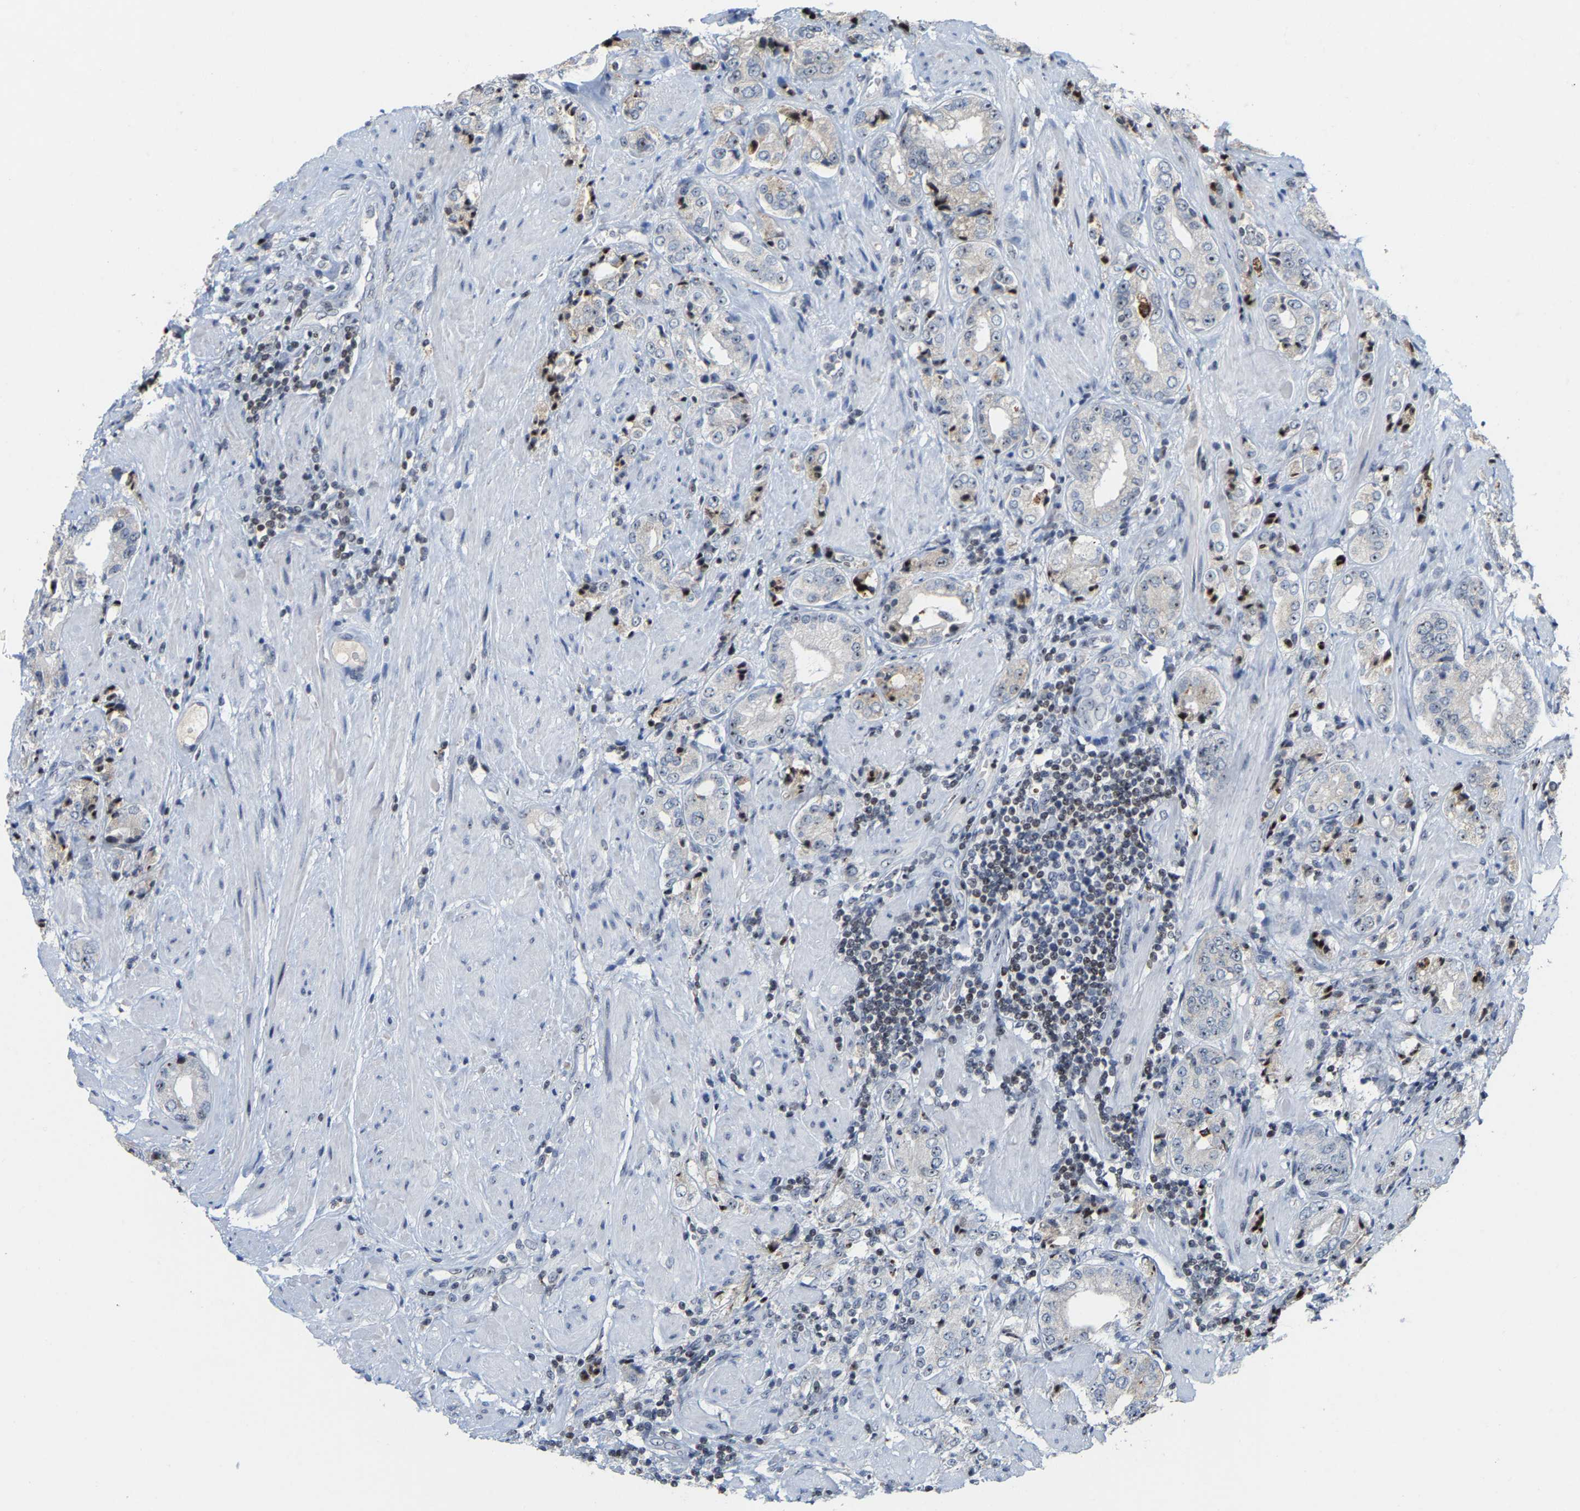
{"staining": {"intensity": "strong", "quantity": "<25%", "location": "nuclear"}, "tissue": "prostate cancer", "cell_type": "Tumor cells", "image_type": "cancer", "snomed": [{"axis": "morphology", "description": "Adenocarcinoma, High grade"}, {"axis": "topography", "description": "Prostate"}], "caption": "Human high-grade adenocarcinoma (prostate) stained with a protein marker displays strong staining in tumor cells.", "gene": "NOP58", "patient": {"sex": "male", "age": 61}}